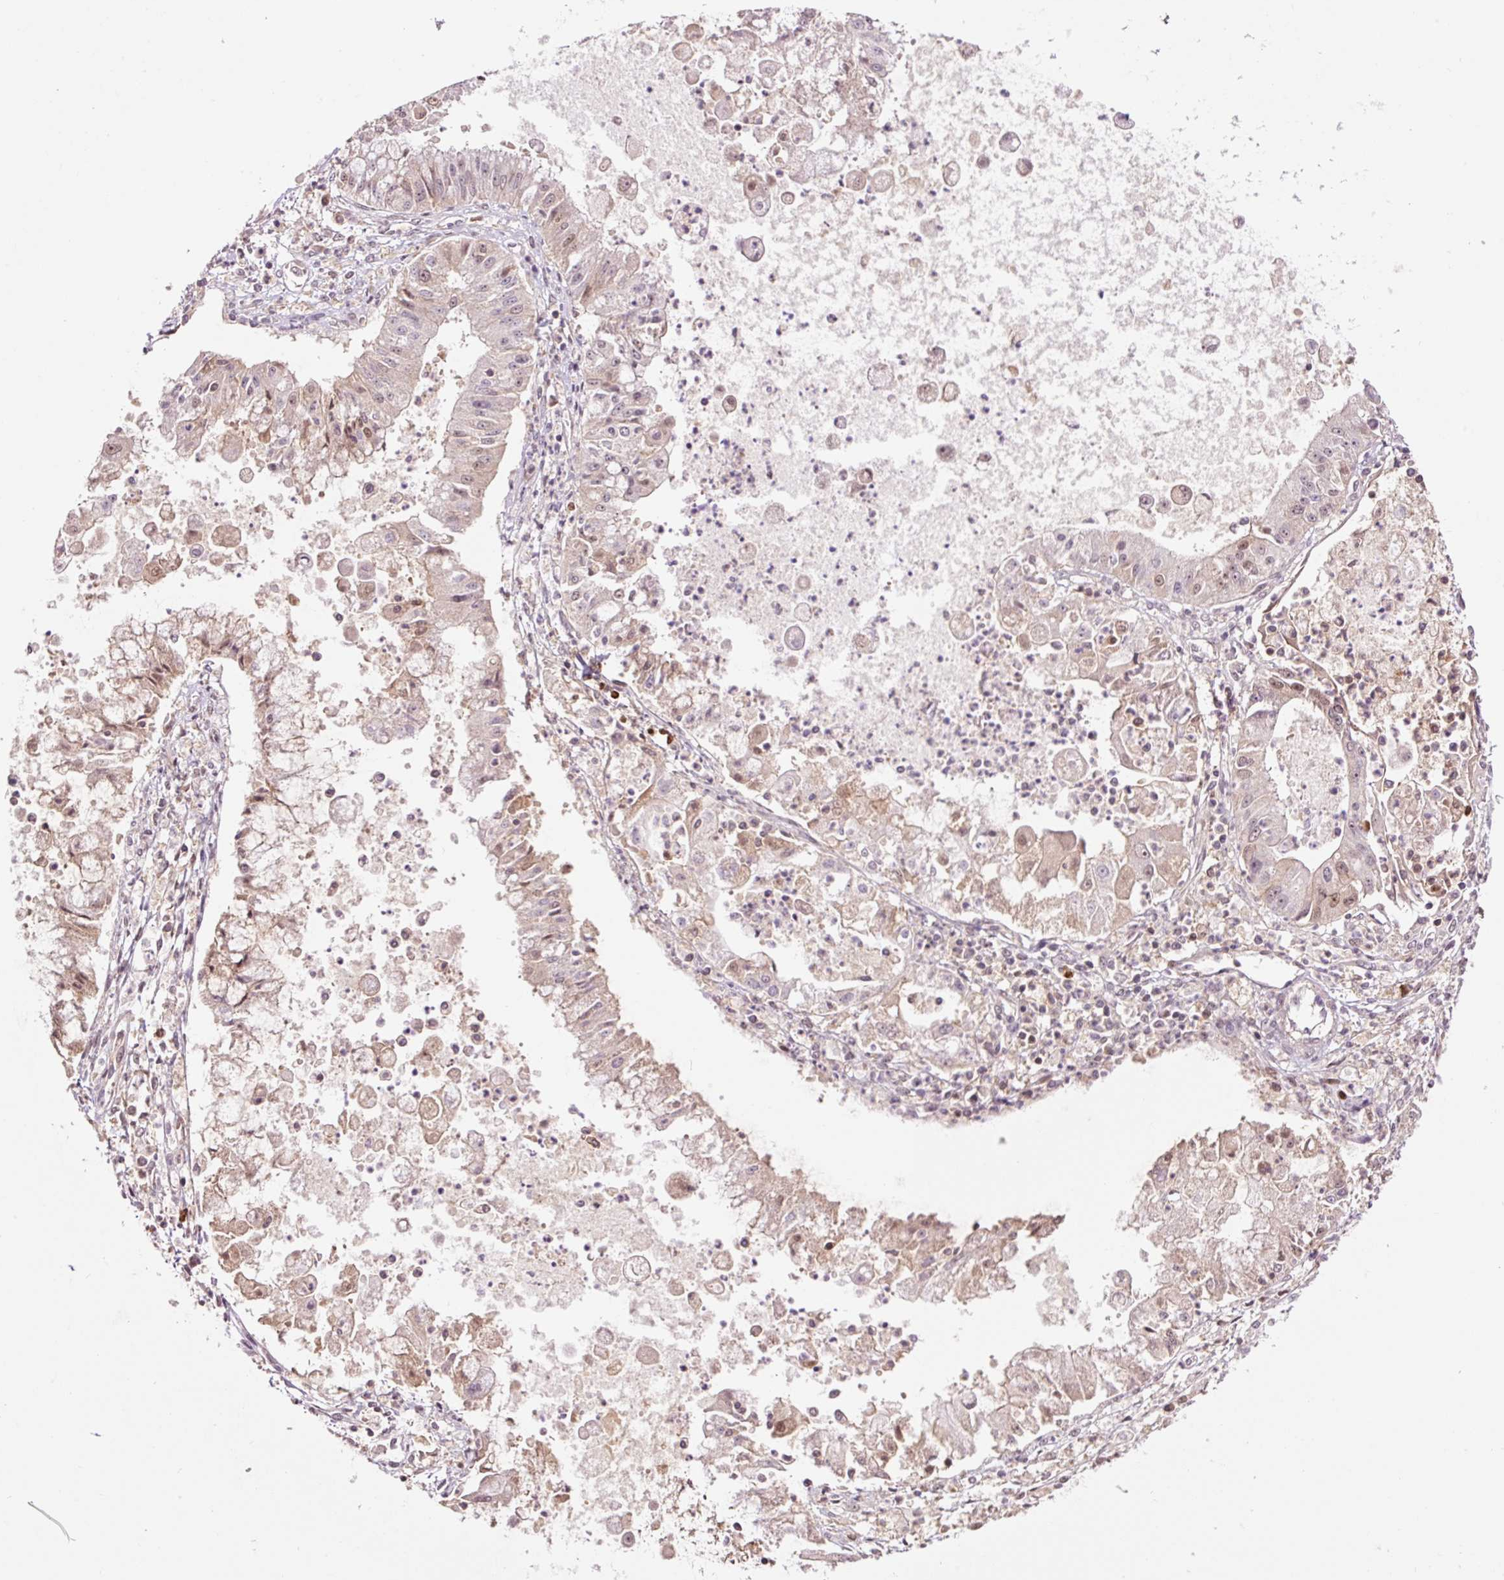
{"staining": {"intensity": "weak", "quantity": "<25%", "location": "nuclear"}, "tissue": "ovarian cancer", "cell_type": "Tumor cells", "image_type": "cancer", "snomed": [{"axis": "morphology", "description": "Cystadenocarcinoma, mucinous, NOS"}, {"axis": "topography", "description": "Ovary"}], "caption": "Tumor cells show no significant protein expression in ovarian cancer.", "gene": "DPPA4", "patient": {"sex": "female", "age": 70}}